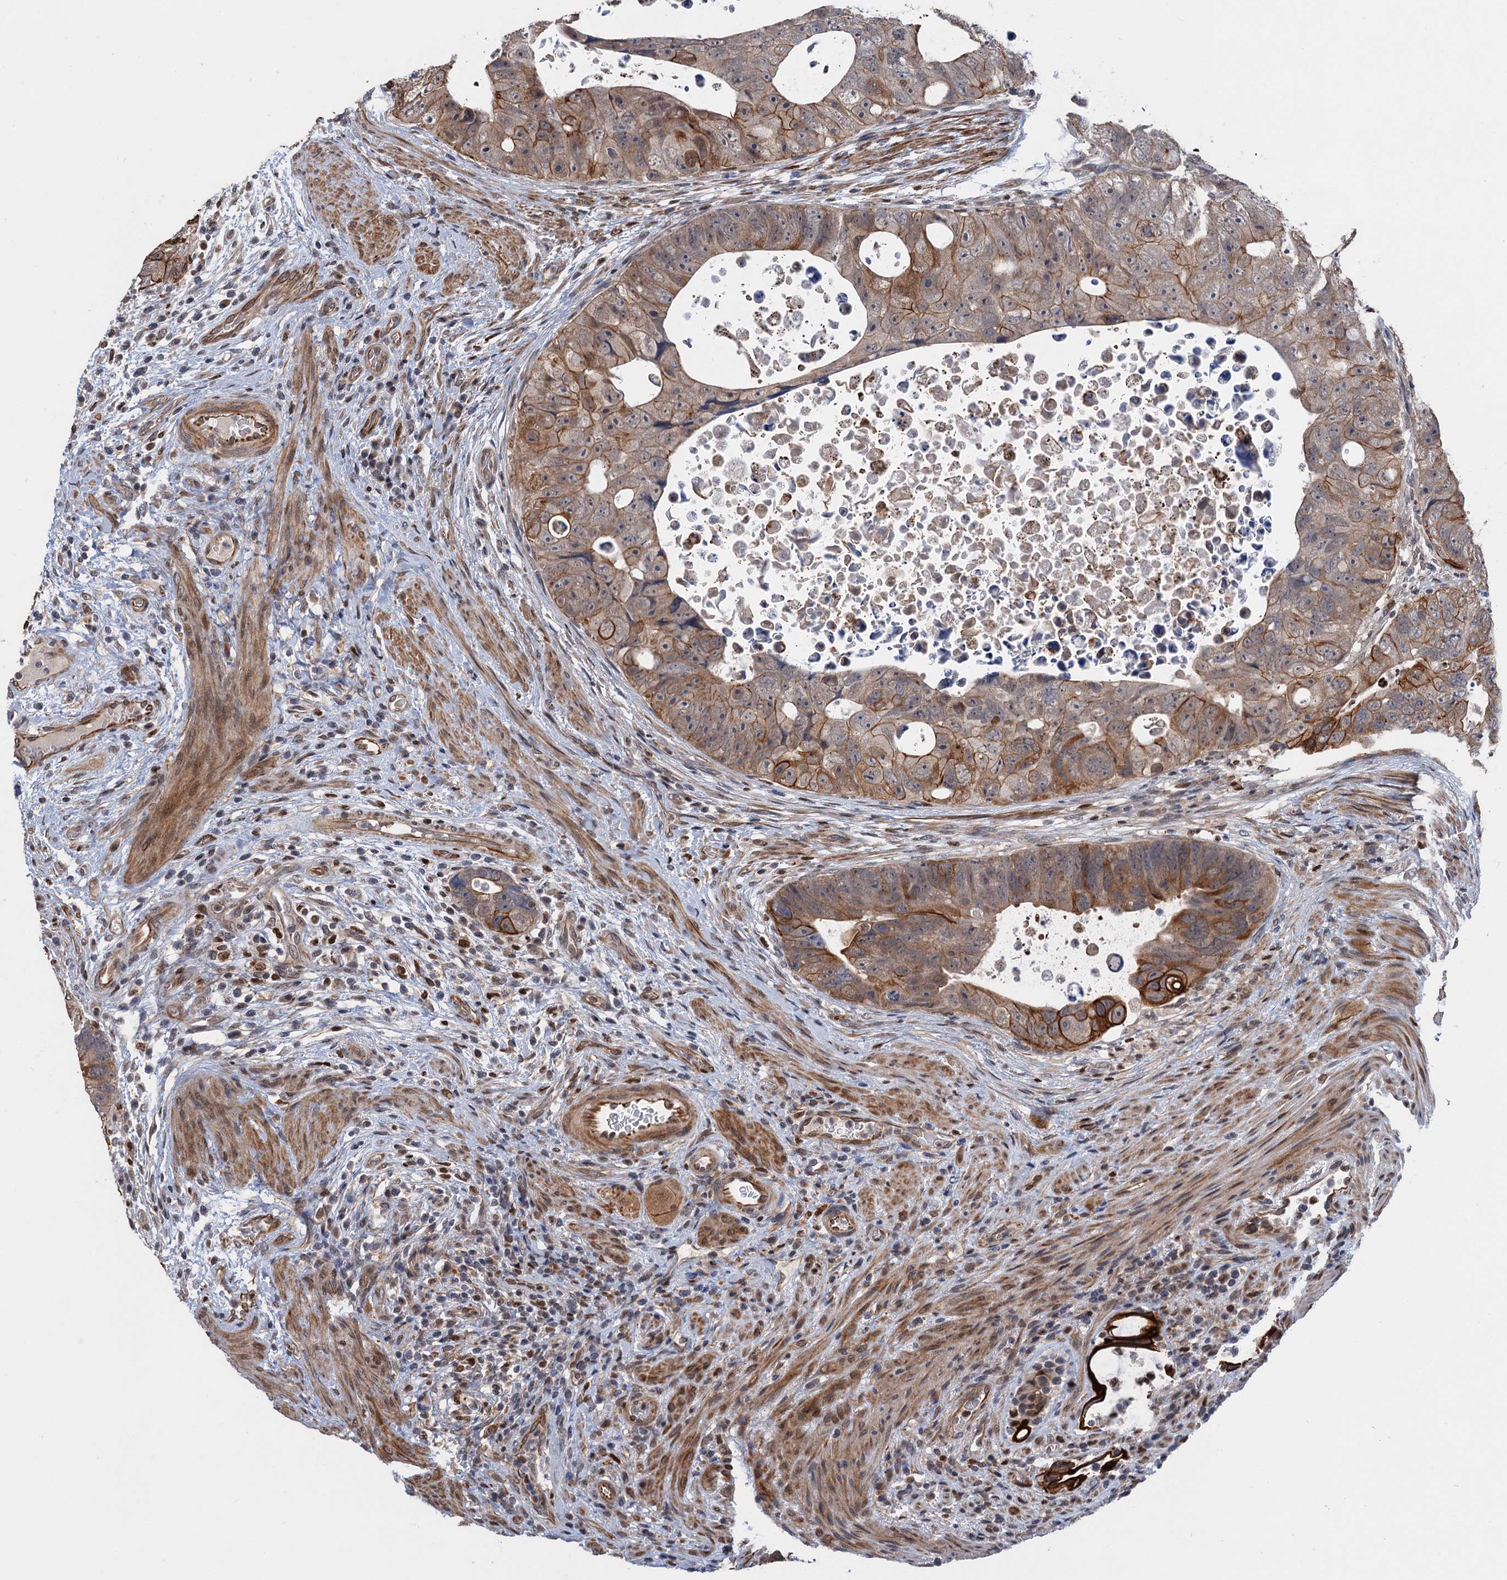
{"staining": {"intensity": "strong", "quantity": "<25%", "location": "cytoplasmic/membranous"}, "tissue": "colorectal cancer", "cell_type": "Tumor cells", "image_type": "cancer", "snomed": [{"axis": "morphology", "description": "Adenocarcinoma, NOS"}, {"axis": "topography", "description": "Rectum"}], "caption": "Immunohistochemistry (DAB) staining of human adenocarcinoma (colorectal) displays strong cytoplasmic/membranous protein expression in approximately <25% of tumor cells.", "gene": "TTC31", "patient": {"sex": "male", "age": 59}}